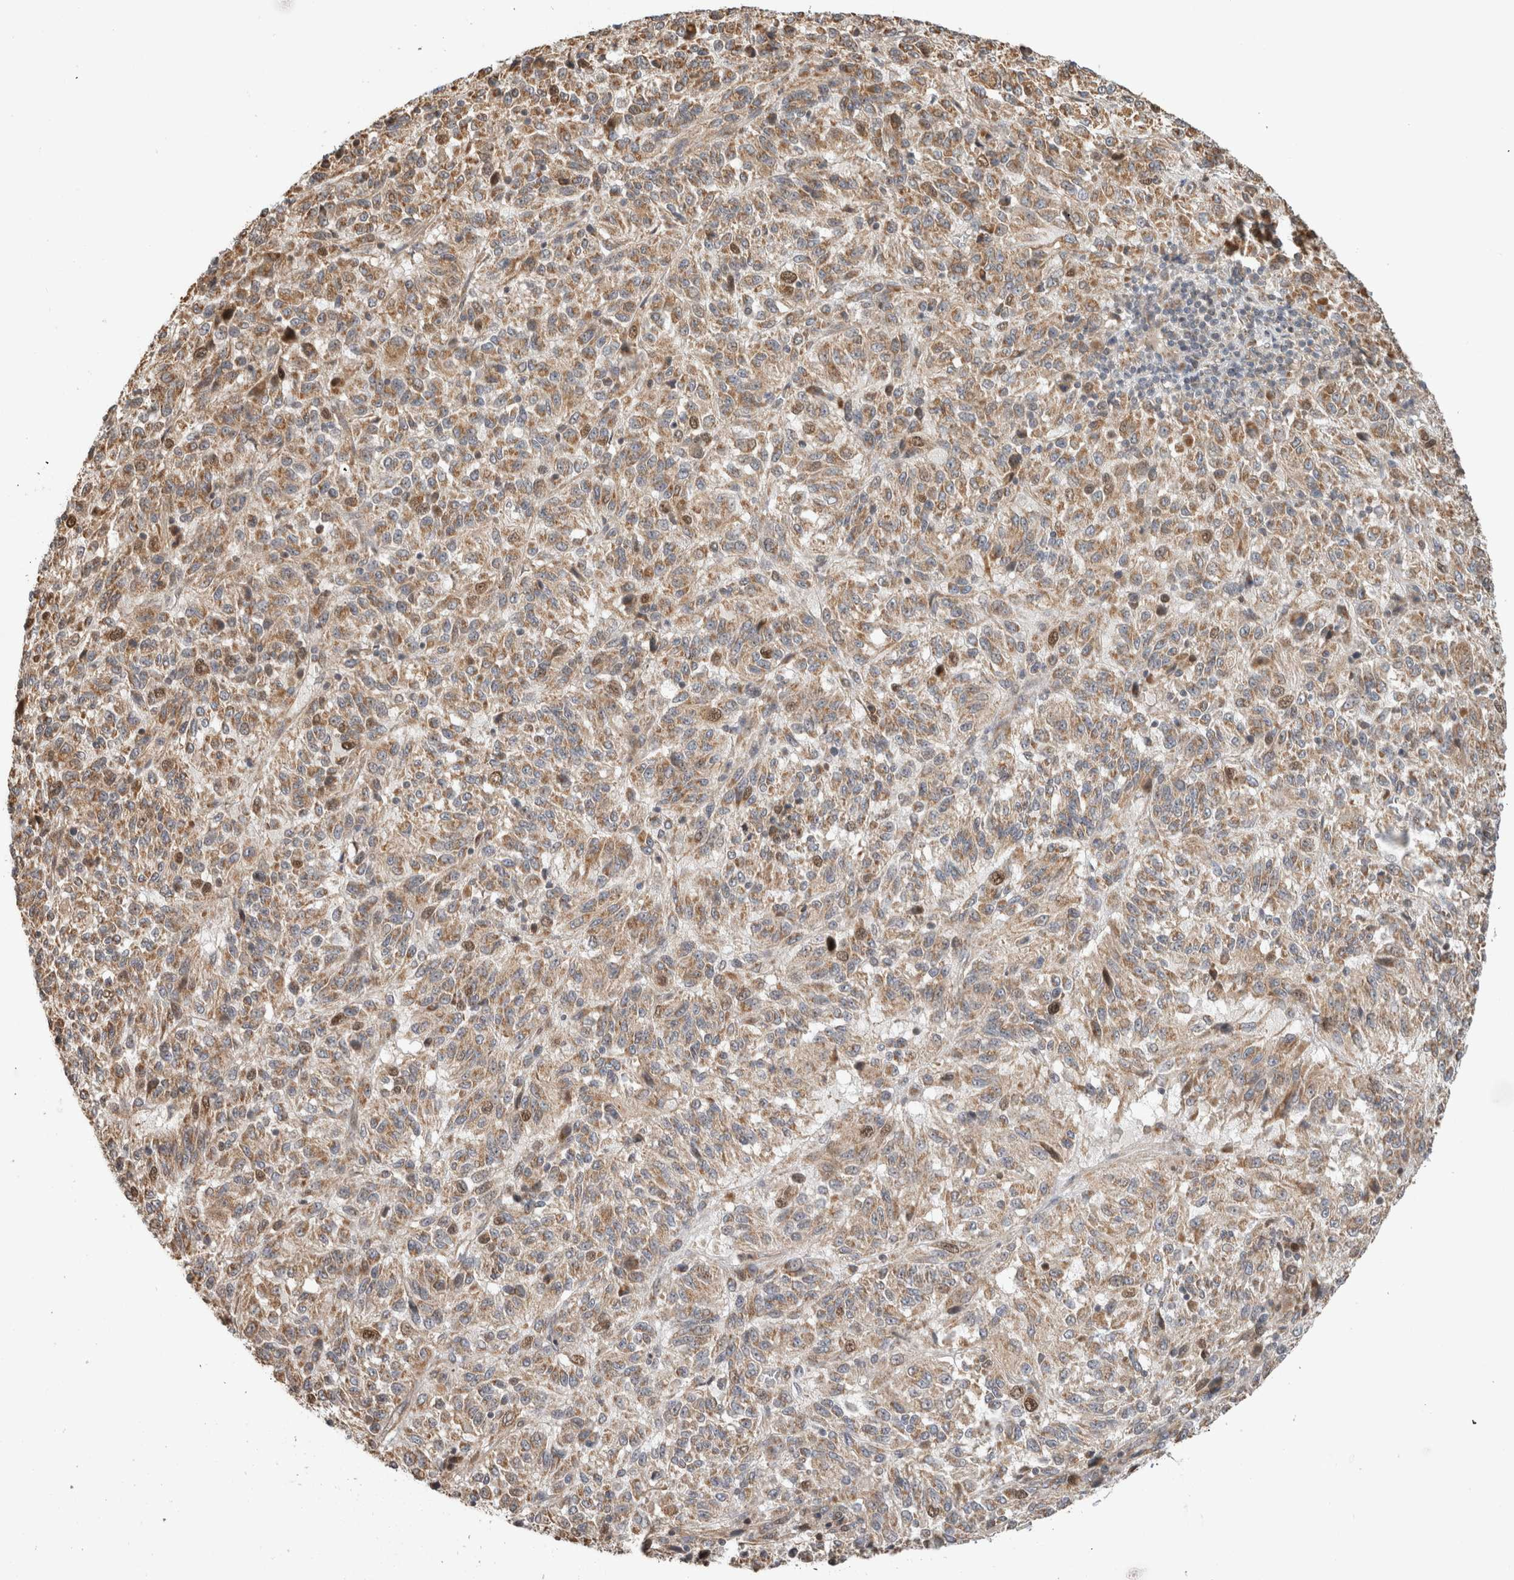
{"staining": {"intensity": "moderate", "quantity": ">75%", "location": "cytoplasmic/membranous"}, "tissue": "melanoma", "cell_type": "Tumor cells", "image_type": "cancer", "snomed": [{"axis": "morphology", "description": "Malignant melanoma, Metastatic site"}, {"axis": "topography", "description": "Lung"}], "caption": "Malignant melanoma (metastatic site) stained with a brown dye reveals moderate cytoplasmic/membranous positive expression in approximately >75% of tumor cells.", "gene": "GINS4", "patient": {"sex": "male", "age": 64}}